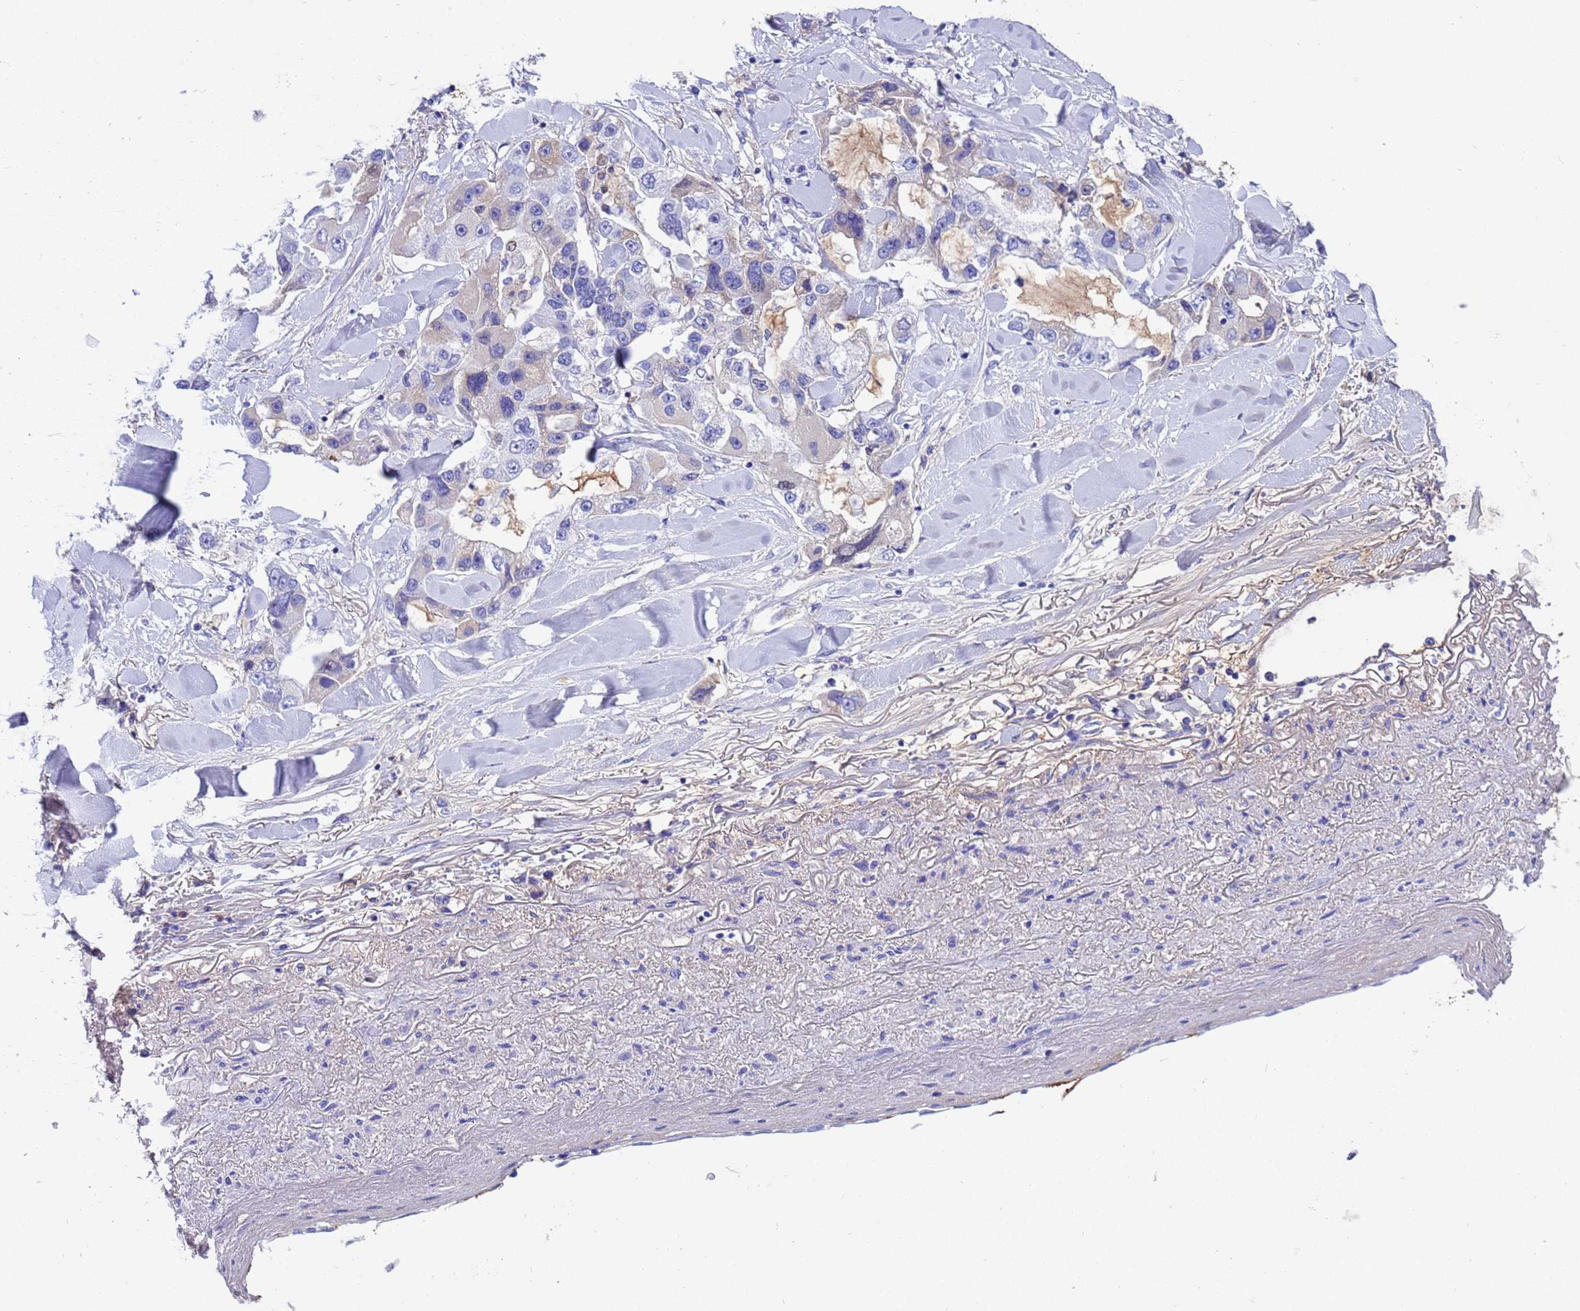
{"staining": {"intensity": "moderate", "quantity": "<25%", "location": "cytoplasmic/membranous,nuclear"}, "tissue": "lung cancer", "cell_type": "Tumor cells", "image_type": "cancer", "snomed": [{"axis": "morphology", "description": "Adenocarcinoma, NOS"}, {"axis": "topography", "description": "Lung"}], "caption": "A photomicrograph of lung cancer stained for a protein reveals moderate cytoplasmic/membranous and nuclear brown staining in tumor cells.", "gene": "H1-7", "patient": {"sex": "female", "age": 54}}